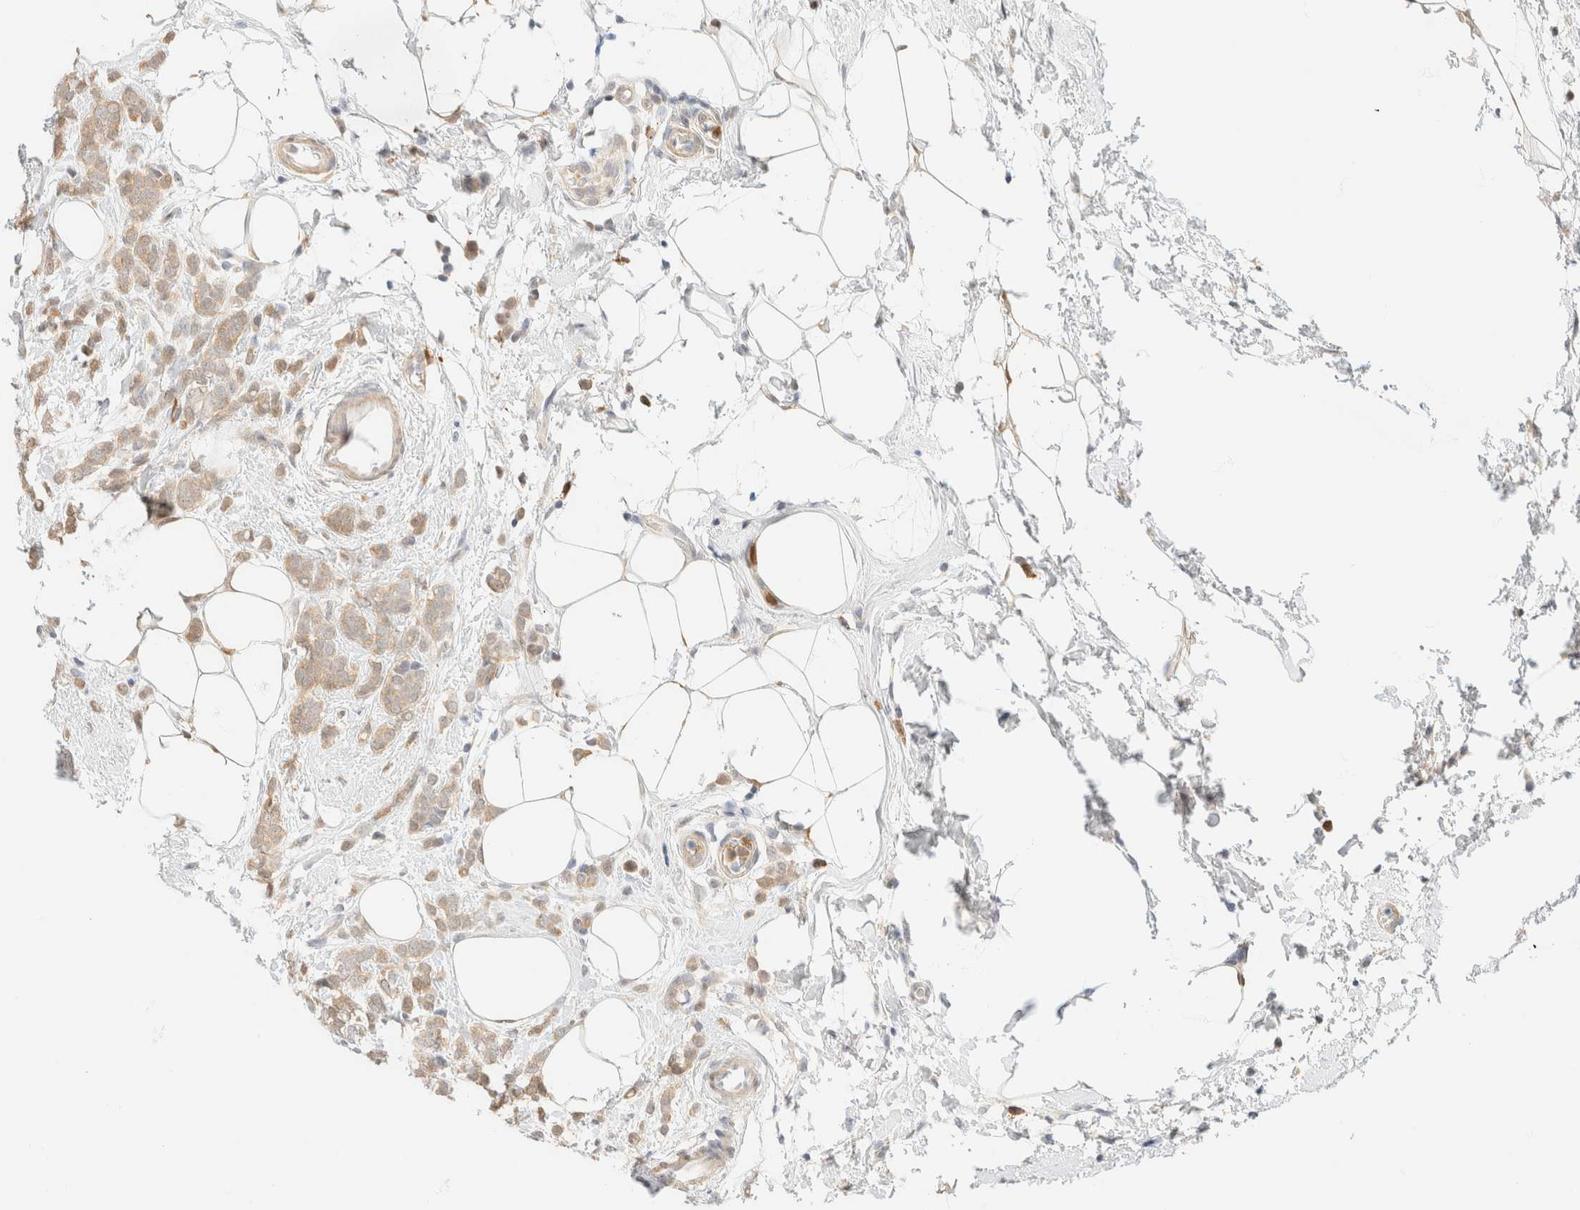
{"staining": {"intensity": "weak", "quantity": ">75%", "location": "cytoplasmic/membranous"}, "tissue": "breast cancer", "cell_type": "Tumor cells", "image_type": "cancer", "snomed": [{"axis": "morphology", "description": "Lobular carcinoma"}, {"axis": "topography", "description": "Breast"}], "caption": "A photomicrograph of breast cancer stained for a protein shows weak cytoplasmic/membranous brown staining in tumor cells. The staining was performed using DAB to visualize the protein expression in brown, while the nuclei were stained in blue with hematoxylin (Magnification: 20x).", "gene": "GPI", "patient": {"sex": "female", "age": 50}}